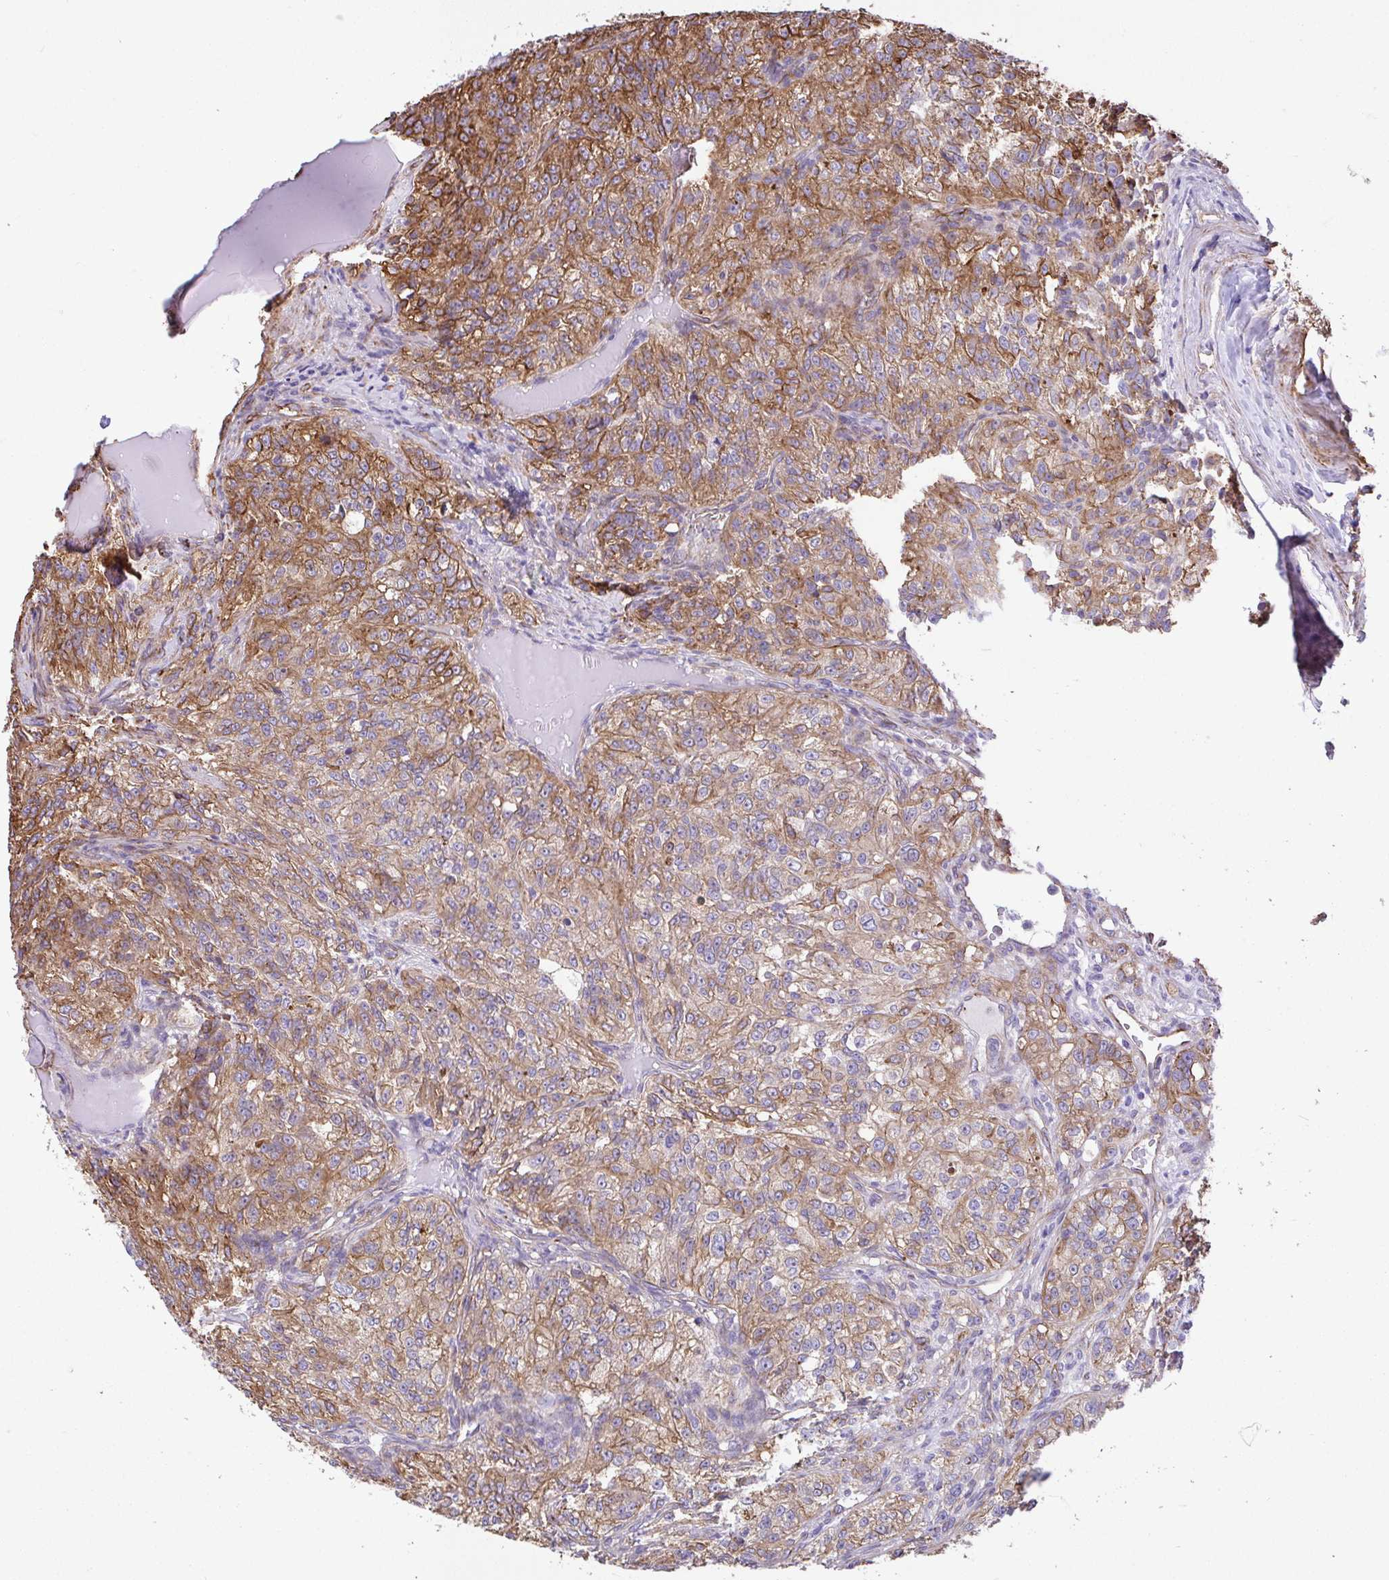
{"staining": {"intensity": "strong", "quantity": ">75%", "location": "cytoplasmic/membranous"}, "tissue": "renal cancer", "cell_type": "Tumor cells", "image_type": "cancer", "snomed": [{"axis": "morphology", "description": "Adenocarcinoma, NOS"}, {"axis": "topography", "description": "Kidney"}], "caption": "A high-resolution photomicrograph shows immunohistochemistry staining of adenocarcinoma (renal), which displays strong cytoplasmic/membranous staining in about >75% of tumor cells.", "gene": "PTPRK", "patient": {"sex": "female", "age": 63}}